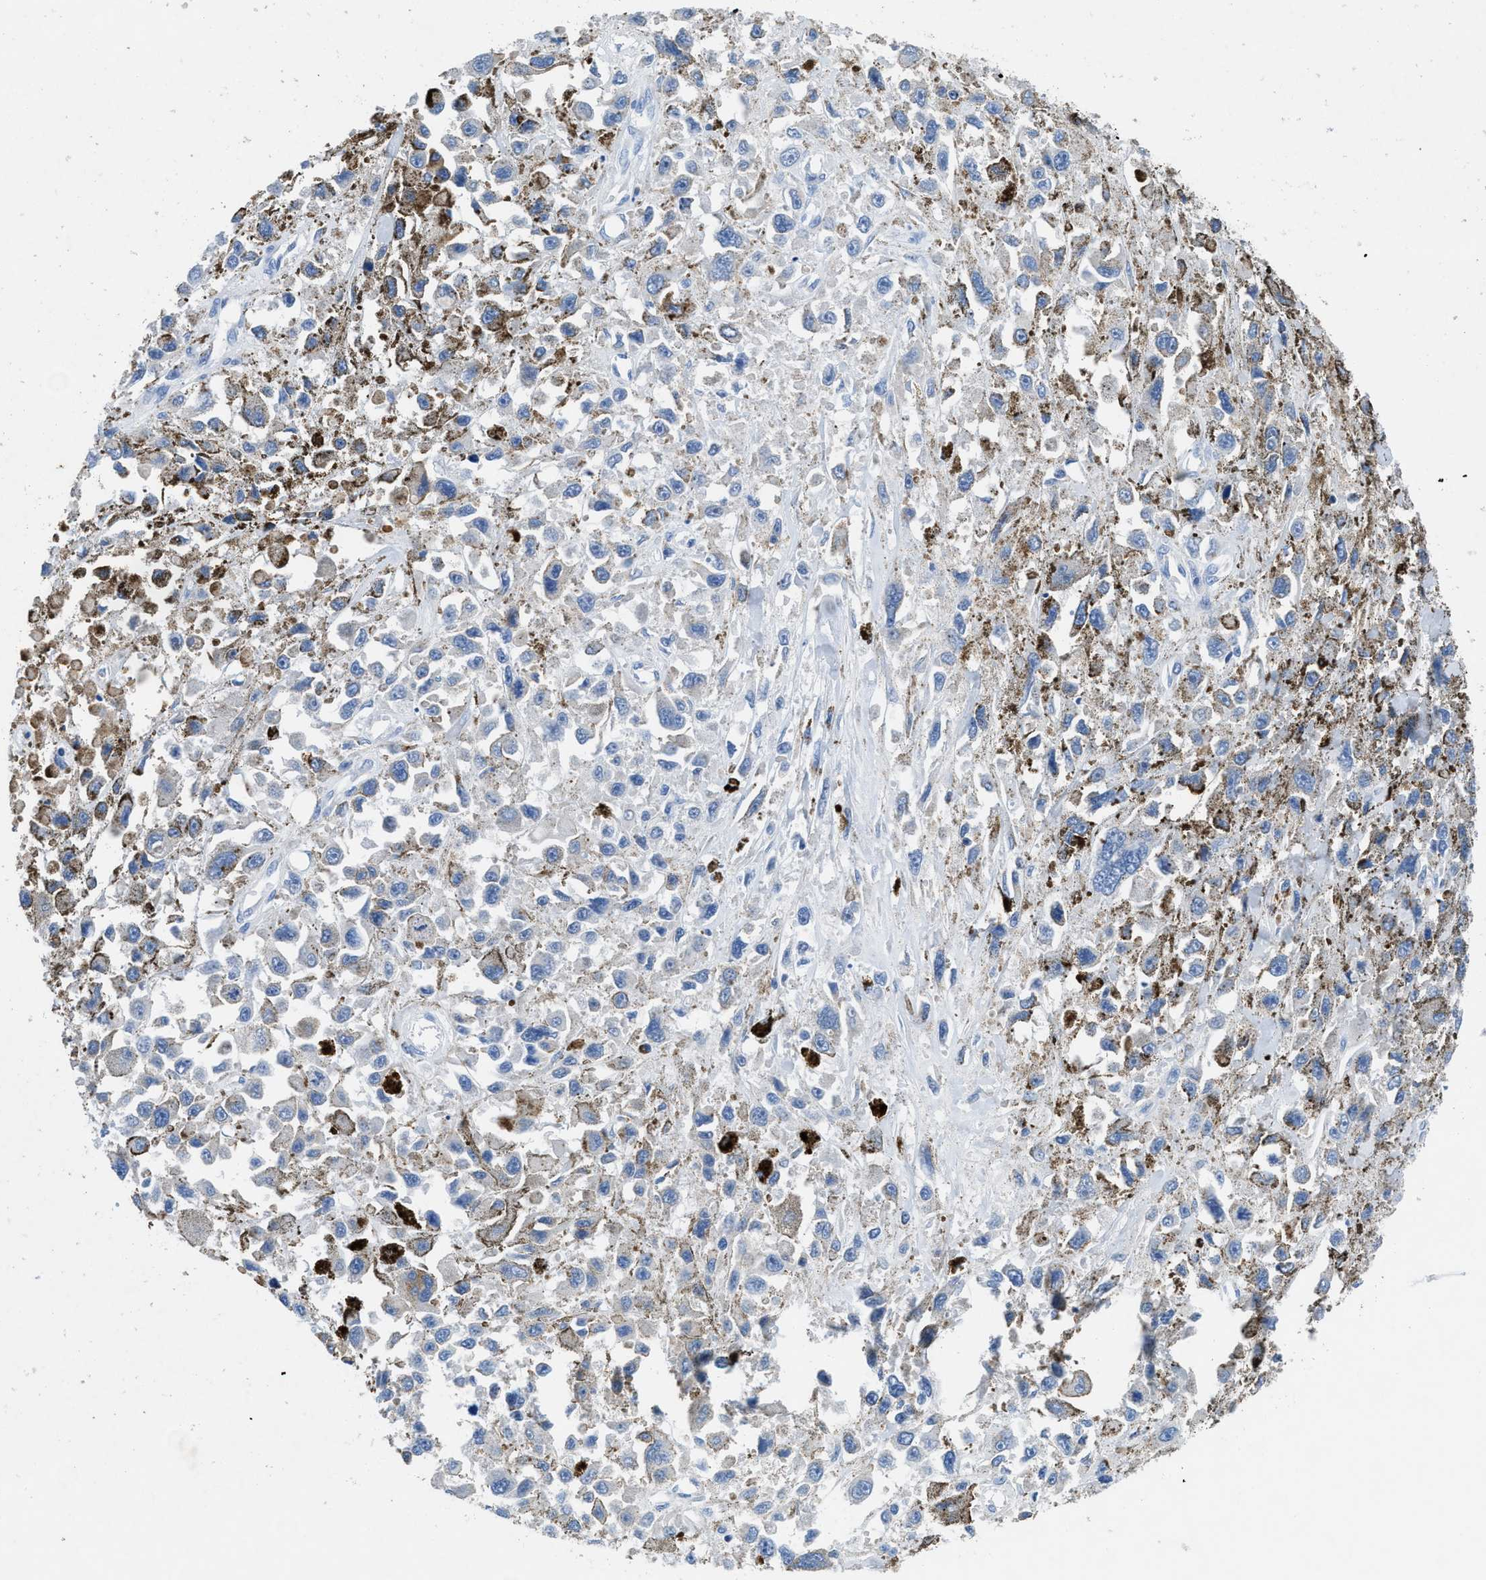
{"staining": {"intensity": "negative", "quantity": "none", "location": "none"}, "tissue": "melanoma", "cell_type": "Tumor cells", "image_type": "cancer", "snomed": [{"axis": "morphology", "description": "Malignant melanoma, Metastatic site"}, {"axis": "topography", "description": "Lymph node"}], "caption": "The micrograph demonstrates no staining of tumor cells in malignant melanoma (metastatic site).", "gene": "PGR", "patient": {"sex": "male", "age": 59}}